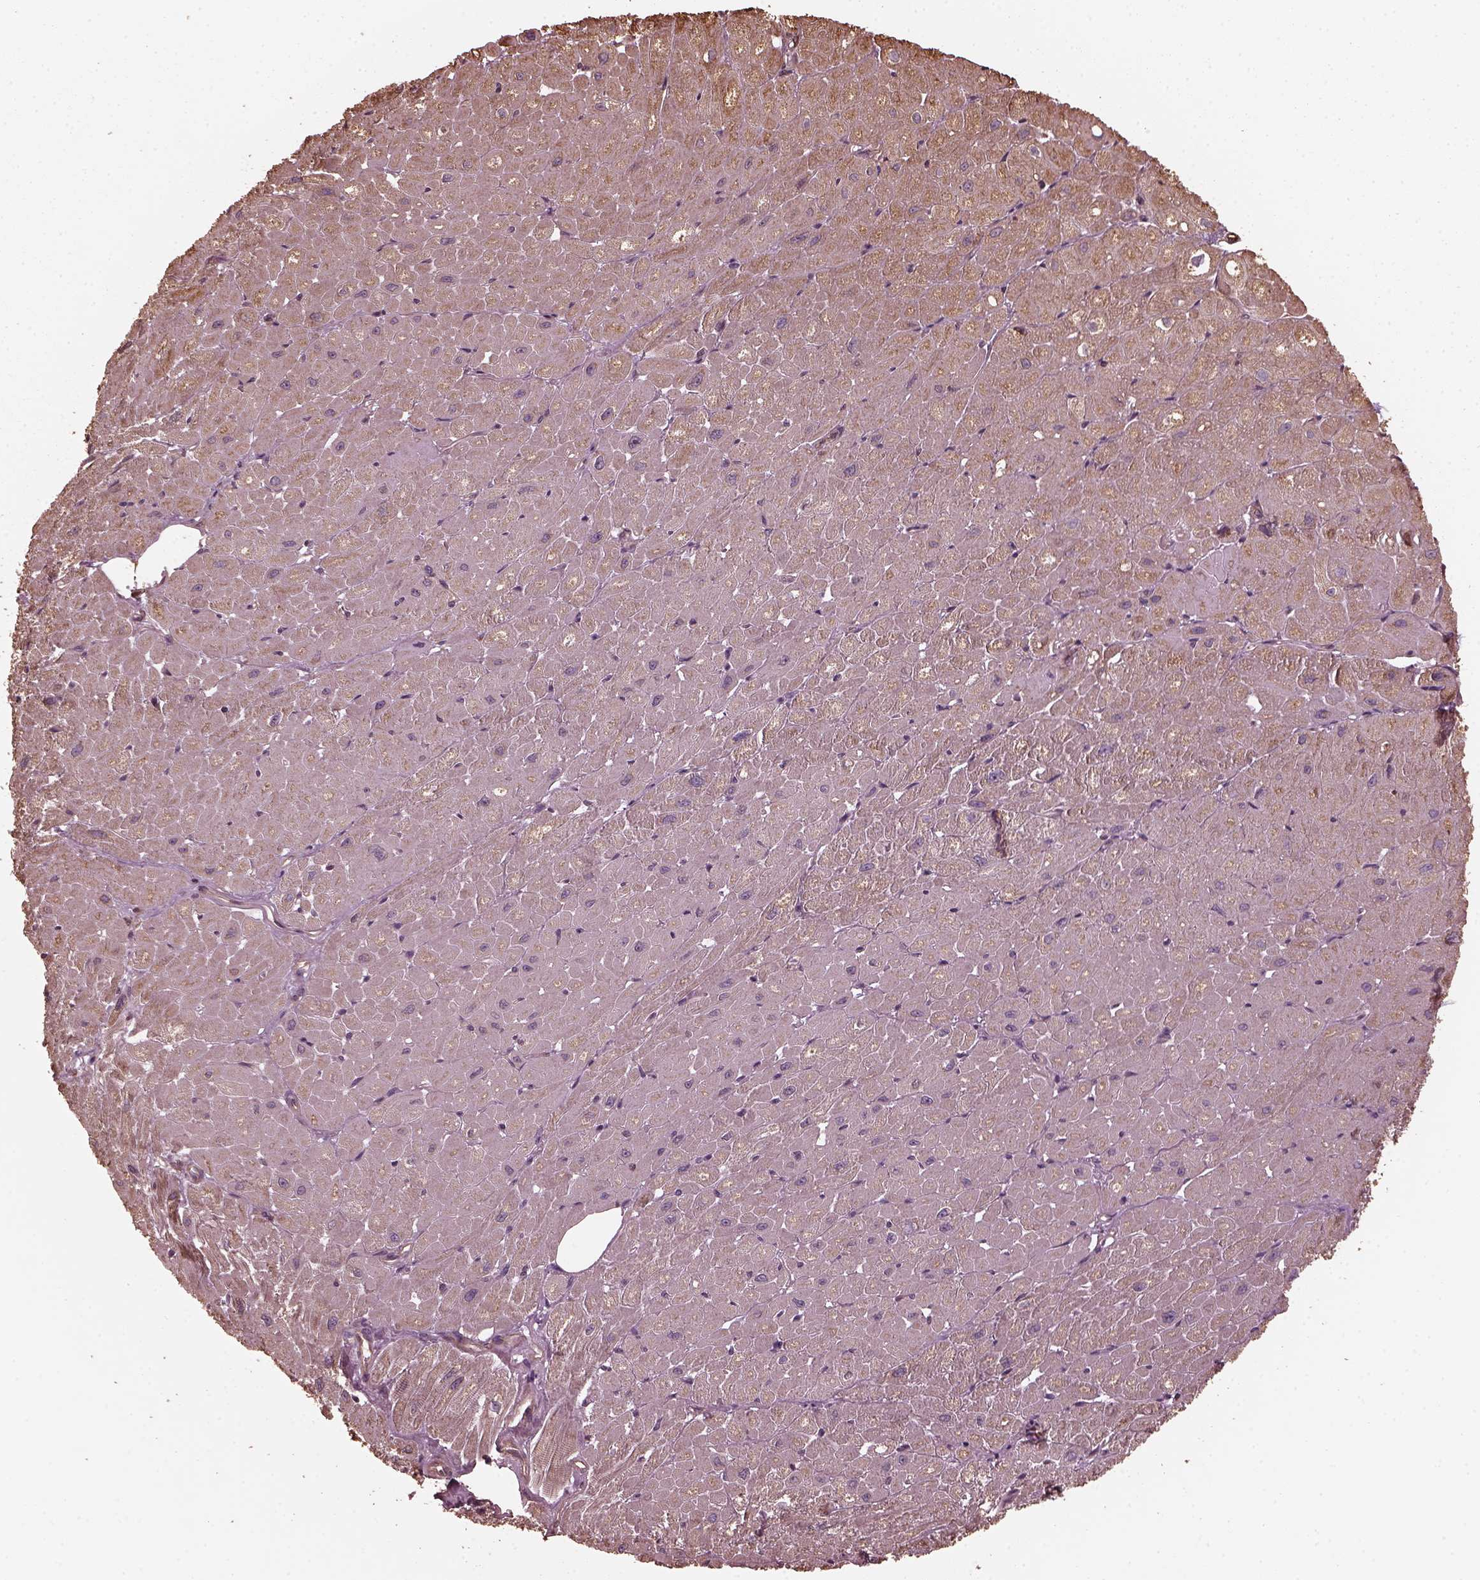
{"staining": {"intensity": "weak", "quantity": "25%-75%", "location": "cytoplasmic/membranous"}, "tissue": "heart muscle", "cell_type": "Cardiomyocytes", "image_type": "normal", "snomed": [{"axis": "morphology", "description": "Normal tissue, NOS"}, {"axis": "topography", "description": "Heart"}], "caption": "An immunohistochemistry (IHC) micrograph of benign tissue is shown. Protein staining in brown shows weak cytoplasmic/membranous positivity in heart muscle within cardiomyocytes. (IHC, brightfield microscopy, high magnification).", "gene": "GTPBP1", "patient": {"sex": "male", "age": 62}}